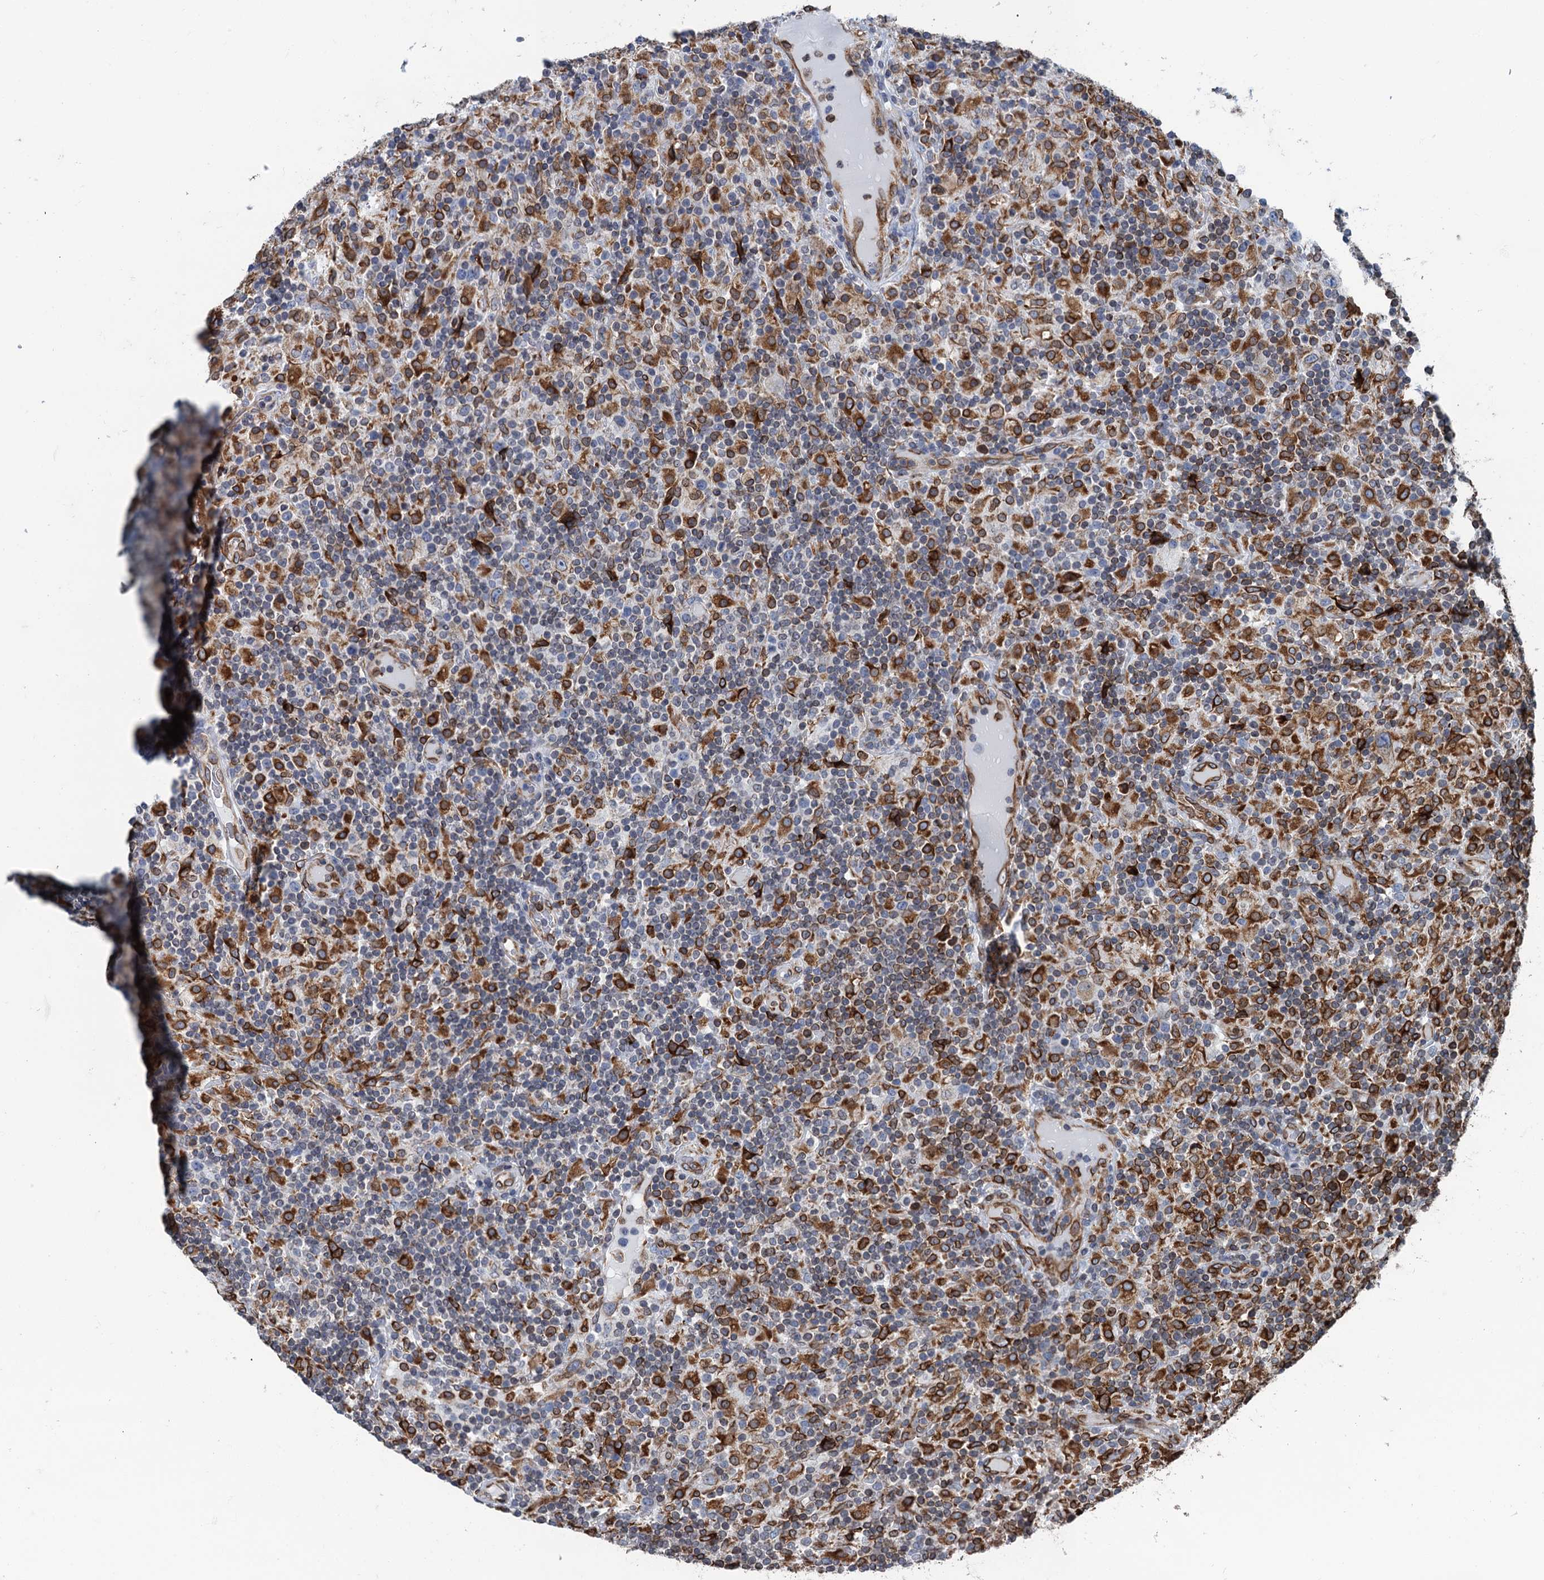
{"staining": {"intensity": "moderate", "quantity": "<25%", "location": "cytoplasmic/membranous"}, "tissue": "lymphoma", "cell_type": "Tumor cells", "image_type": "cancer", "snomed": [{"axis": "morphology", "description": "Hodgkin's disease, NOS"}, {"axis": "topography", "description": "Lymph node"}], "caption": "The immunohistochemical stain shows moderate cytoplasmic/membranous staining in tumor cells of Hodgkin's disease tissue.", "gene": "TMEM205", "patient": {"sex": "male", "age": 70}}